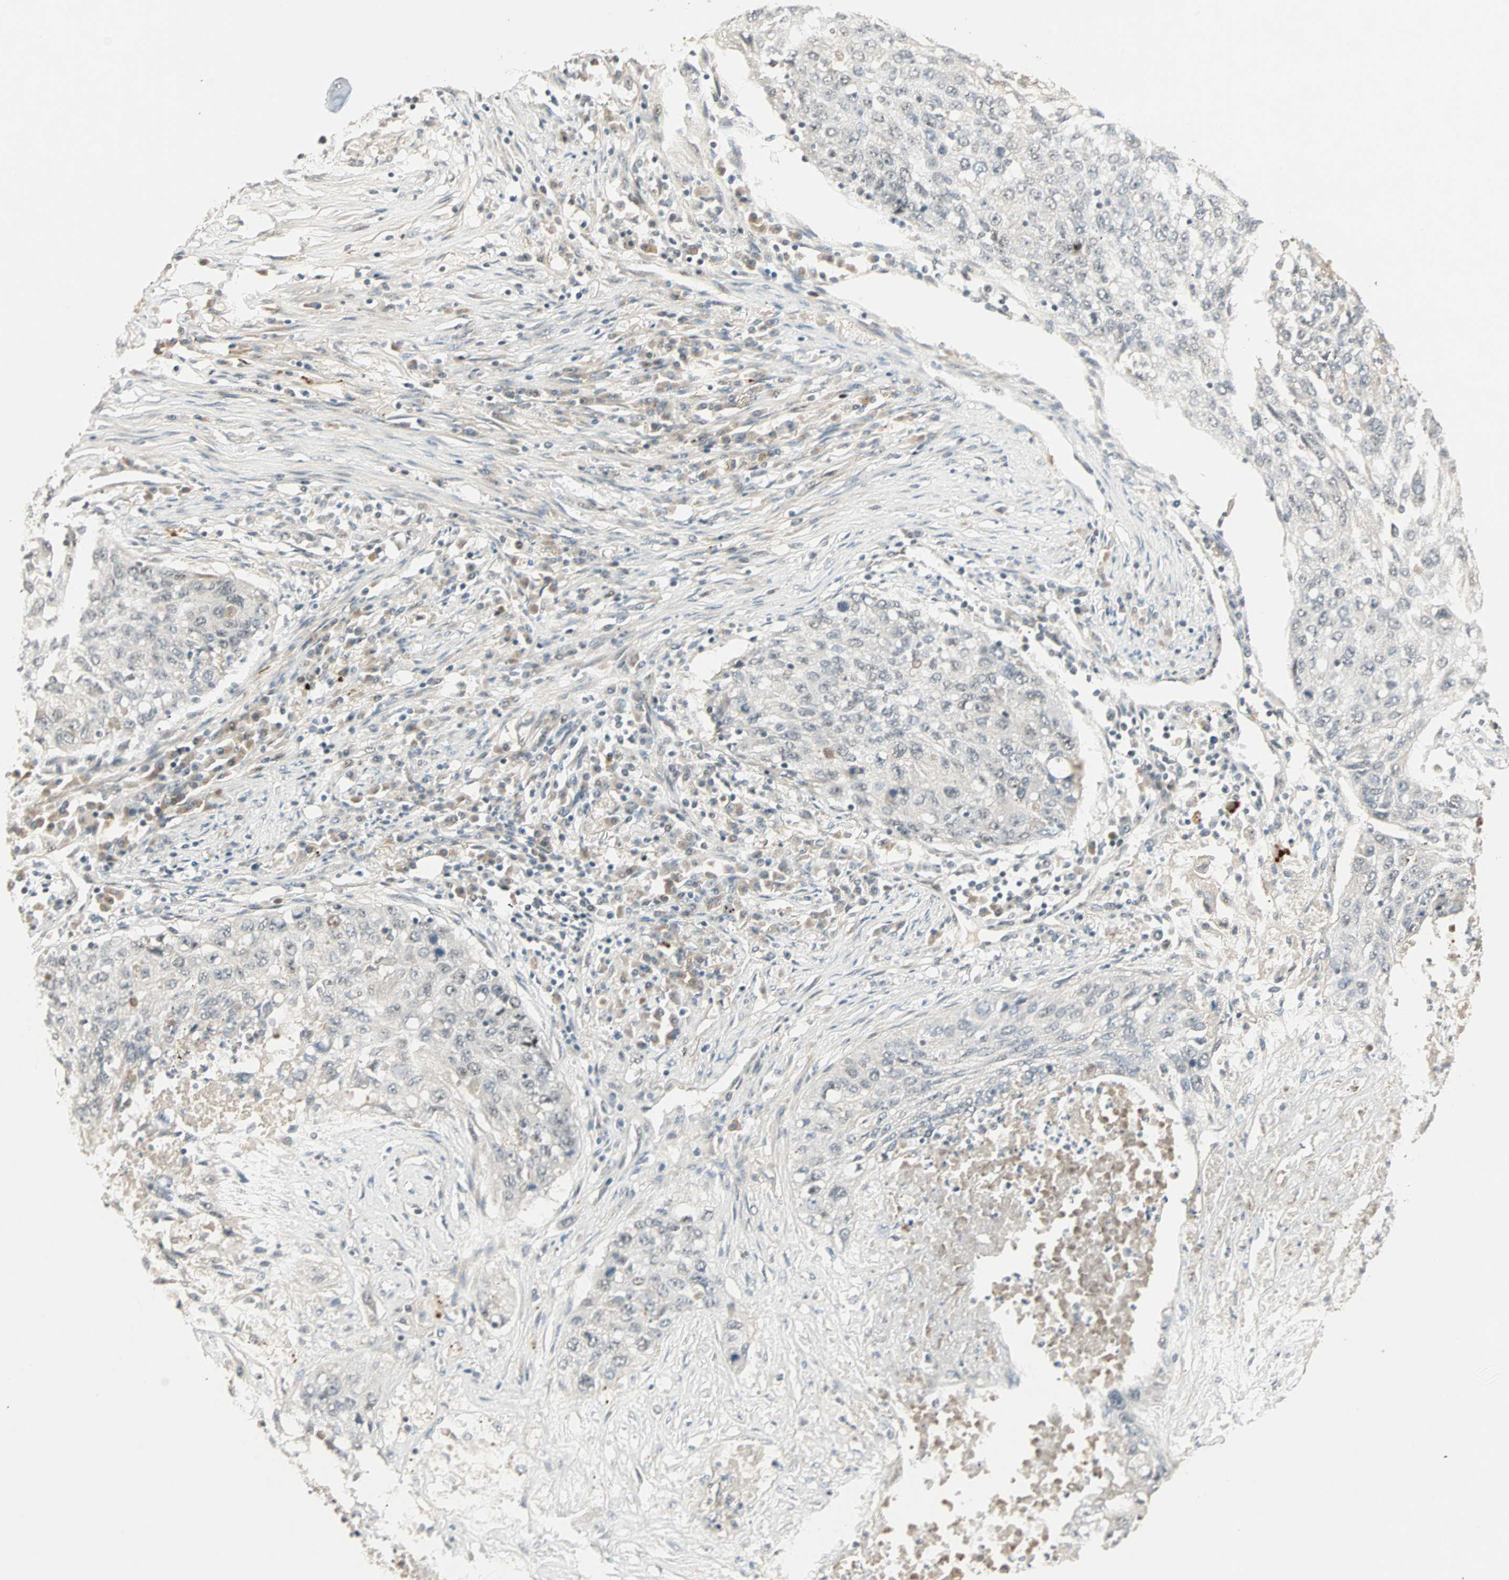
{"staining": {"intensity": "weak", "quantity": "<25%", "location": "nuclear"}, "tissue": "lung cancer", "cell_type": "Tumor cells", "image_type": "cancer", "snomed": [{"axis": "morphology", "description": "Squamous cell carcinoma, NOS"}, {"axis": "topography", "description": "Lung"}], "caption": "This is a image of immunohistochemistry staining of lung squamous cell carcinoma, which shows no staining in tumor cells. (IHC, brightfield microscopy, high magnification).", "gene": "ACSL5", "patient": {"sex": "female", "age": 63}}